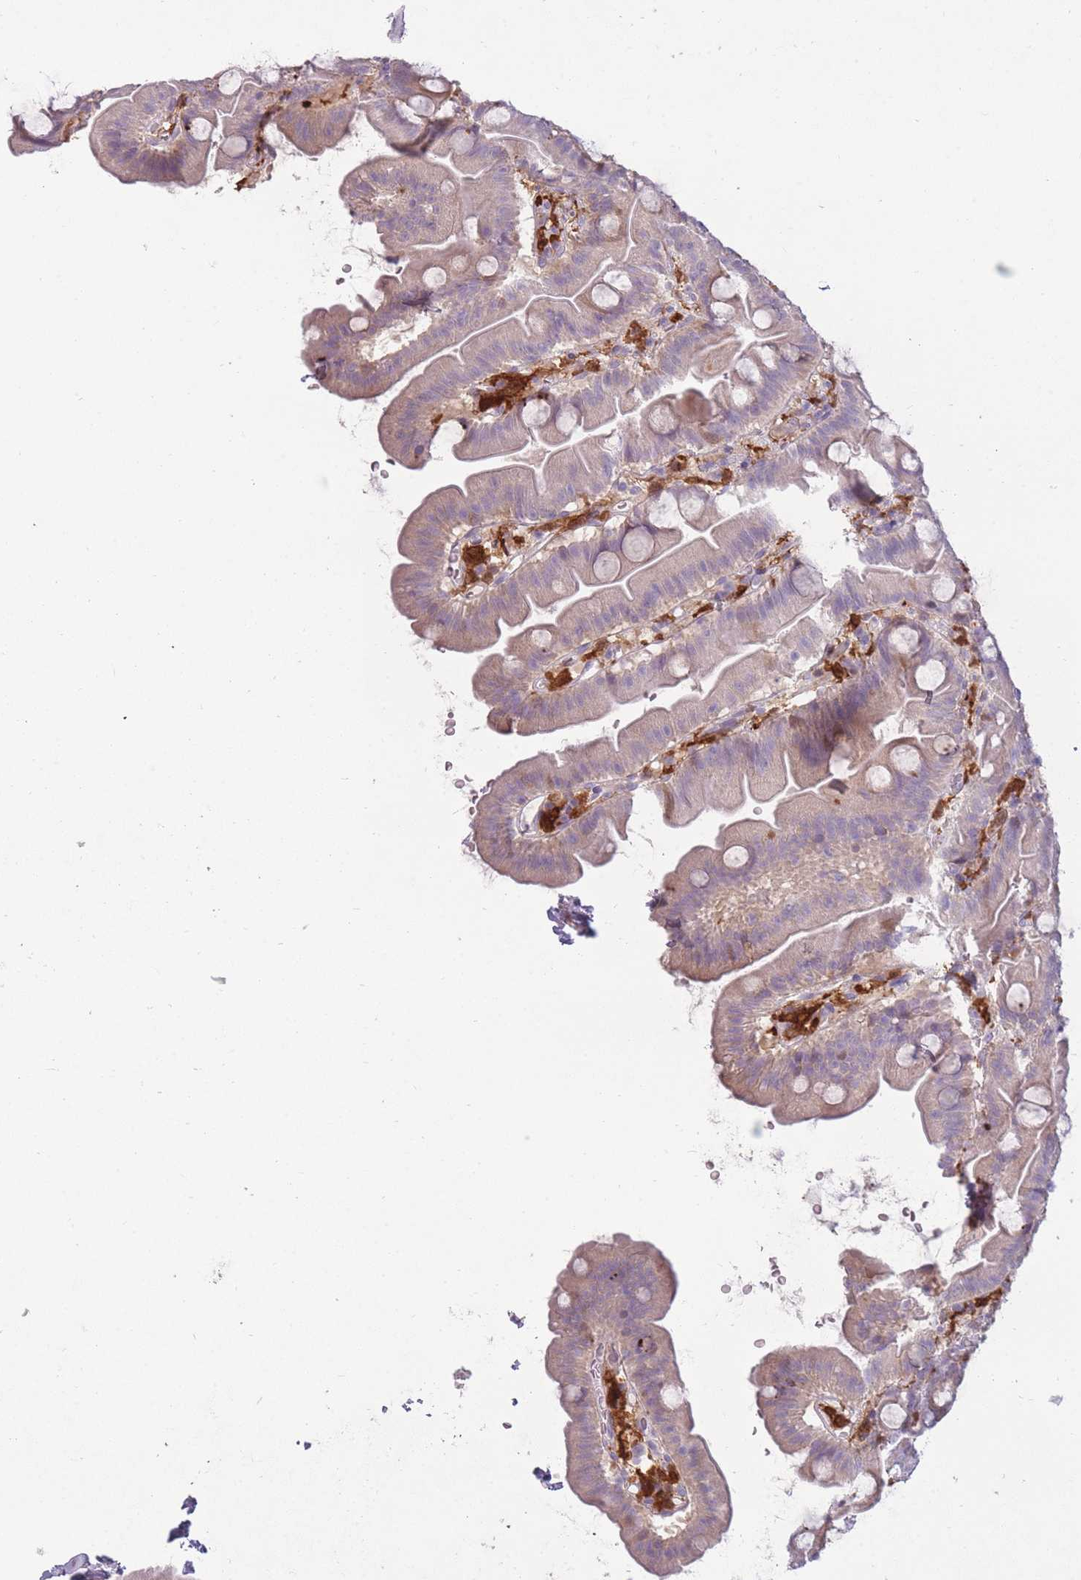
{"staining": {"intensity": "negative", "quantity": "none", "location": "none"}, "tissue": "small intestine", "cell_type": "Glandular cells", "image_type": "normal", "snomed": [{"axis": "morphology", "description": "Normal tissue, NOS"}, {"axis": "topography", "description": "Small intestine"}], "caption": "Immunohistochemical staining of normal human small intestine shows no significant expression in glandular cells. The staining was performed using DAB (3,3'-diaminobenzidine) to visualize the protein expression in brown, while the nuclei were stained in blue with hematoxylin (Magnification: 20x).", "gene": "LGALS9B", "patient": {"sex": "female", "age": 68}}